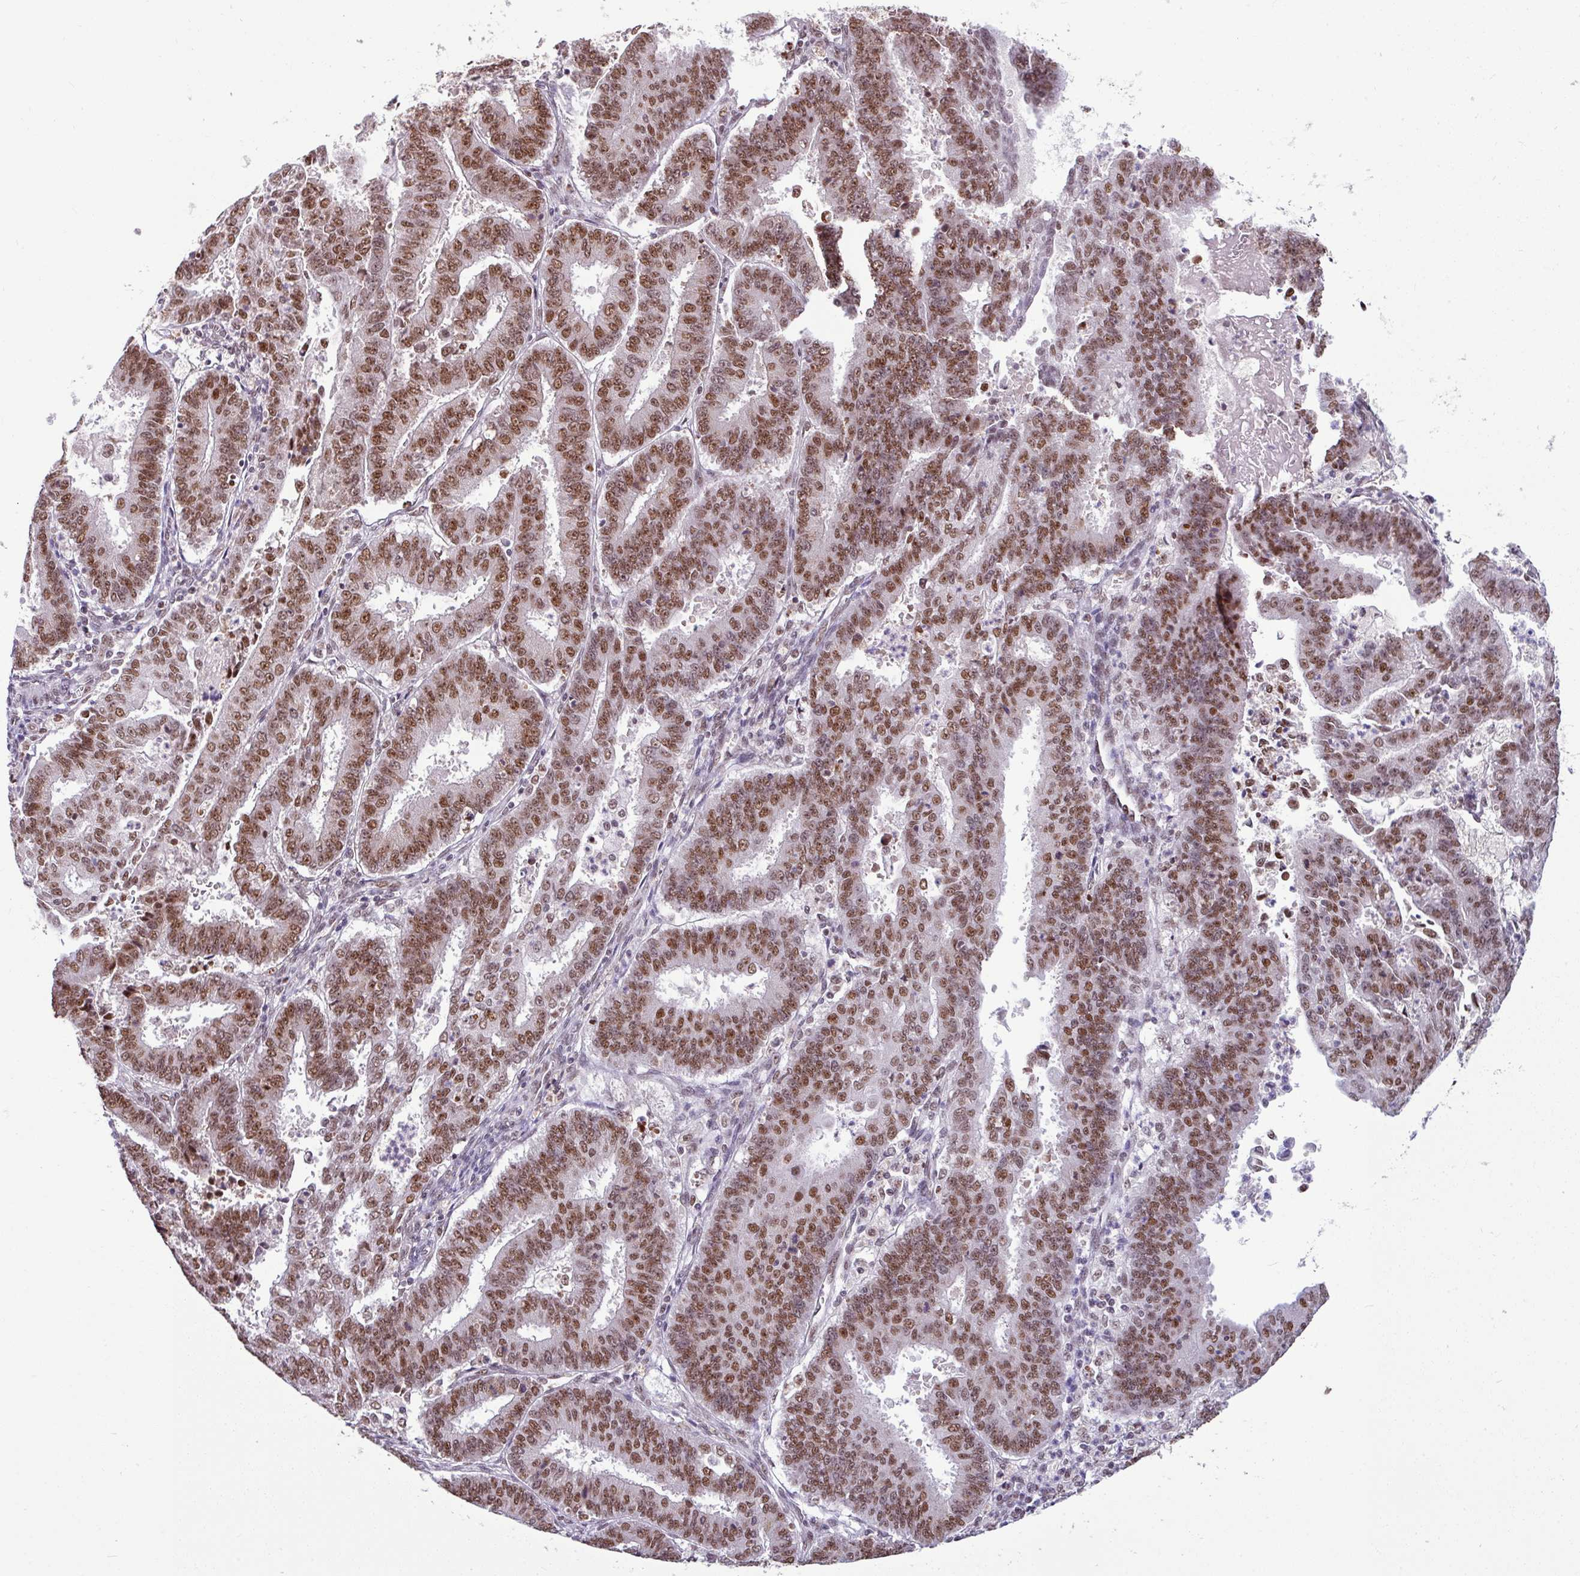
{"staining": {"intensity": "strong", "quantity": ">75%", "location": "nuclear"}, "tissue": "endometrial cancer", "cell_type": "Tumor cells", "image_type": "cancer", "snomed": [{"axis": "morphology", "description": "Adenocarcinoma, NOS"}, {"axis": "topography", "description": "Endometrium"}], "caption": "Strong nuclear protein staining is identified in approximately >75% of tumor cells in adenocarcinoma (endometrial).", "gene": "TDG", "patient": {"sex": "female", "age": 73}}